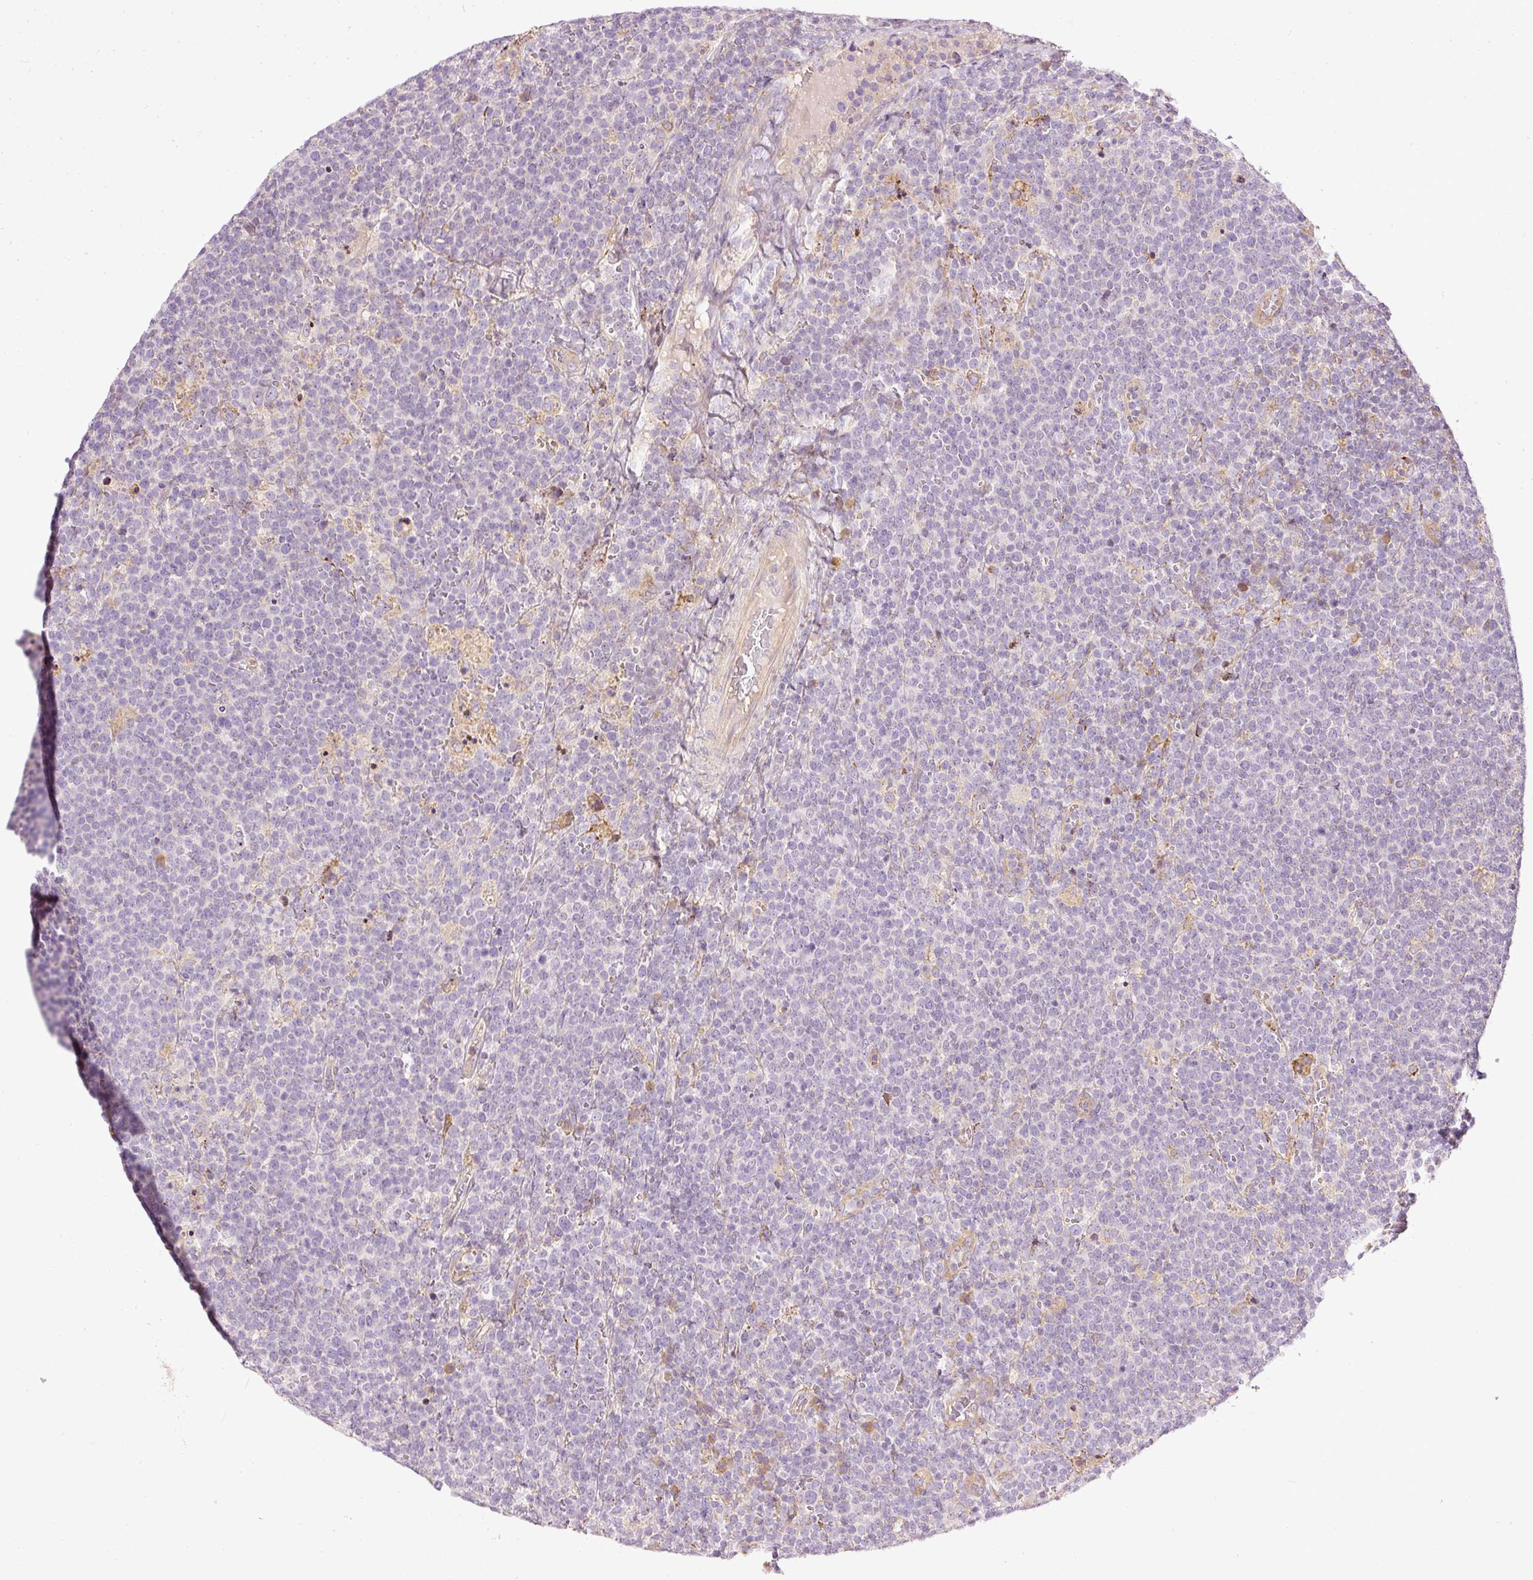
{"staining": {"intensity": "negative", "quantity": "none", "location": "none"}, "tissue": "lymphoma", "cell_type": "Tumor cells", "image_type": "cancer", "snomed": [{"axis": "morphology", "description": "Malignant lymphoma, non-Hodgkin's type, High grade"}, {"axis": "topography", "description": "Lymph node"}], "caption": "Immunohistochemistry (IHC) of high-grade malignant lymphoma, non-Hodgkin's type reveals no expression in tumor cells.", "gene": "PAQR9", "patient": {"sex": "male", "age": 61}}